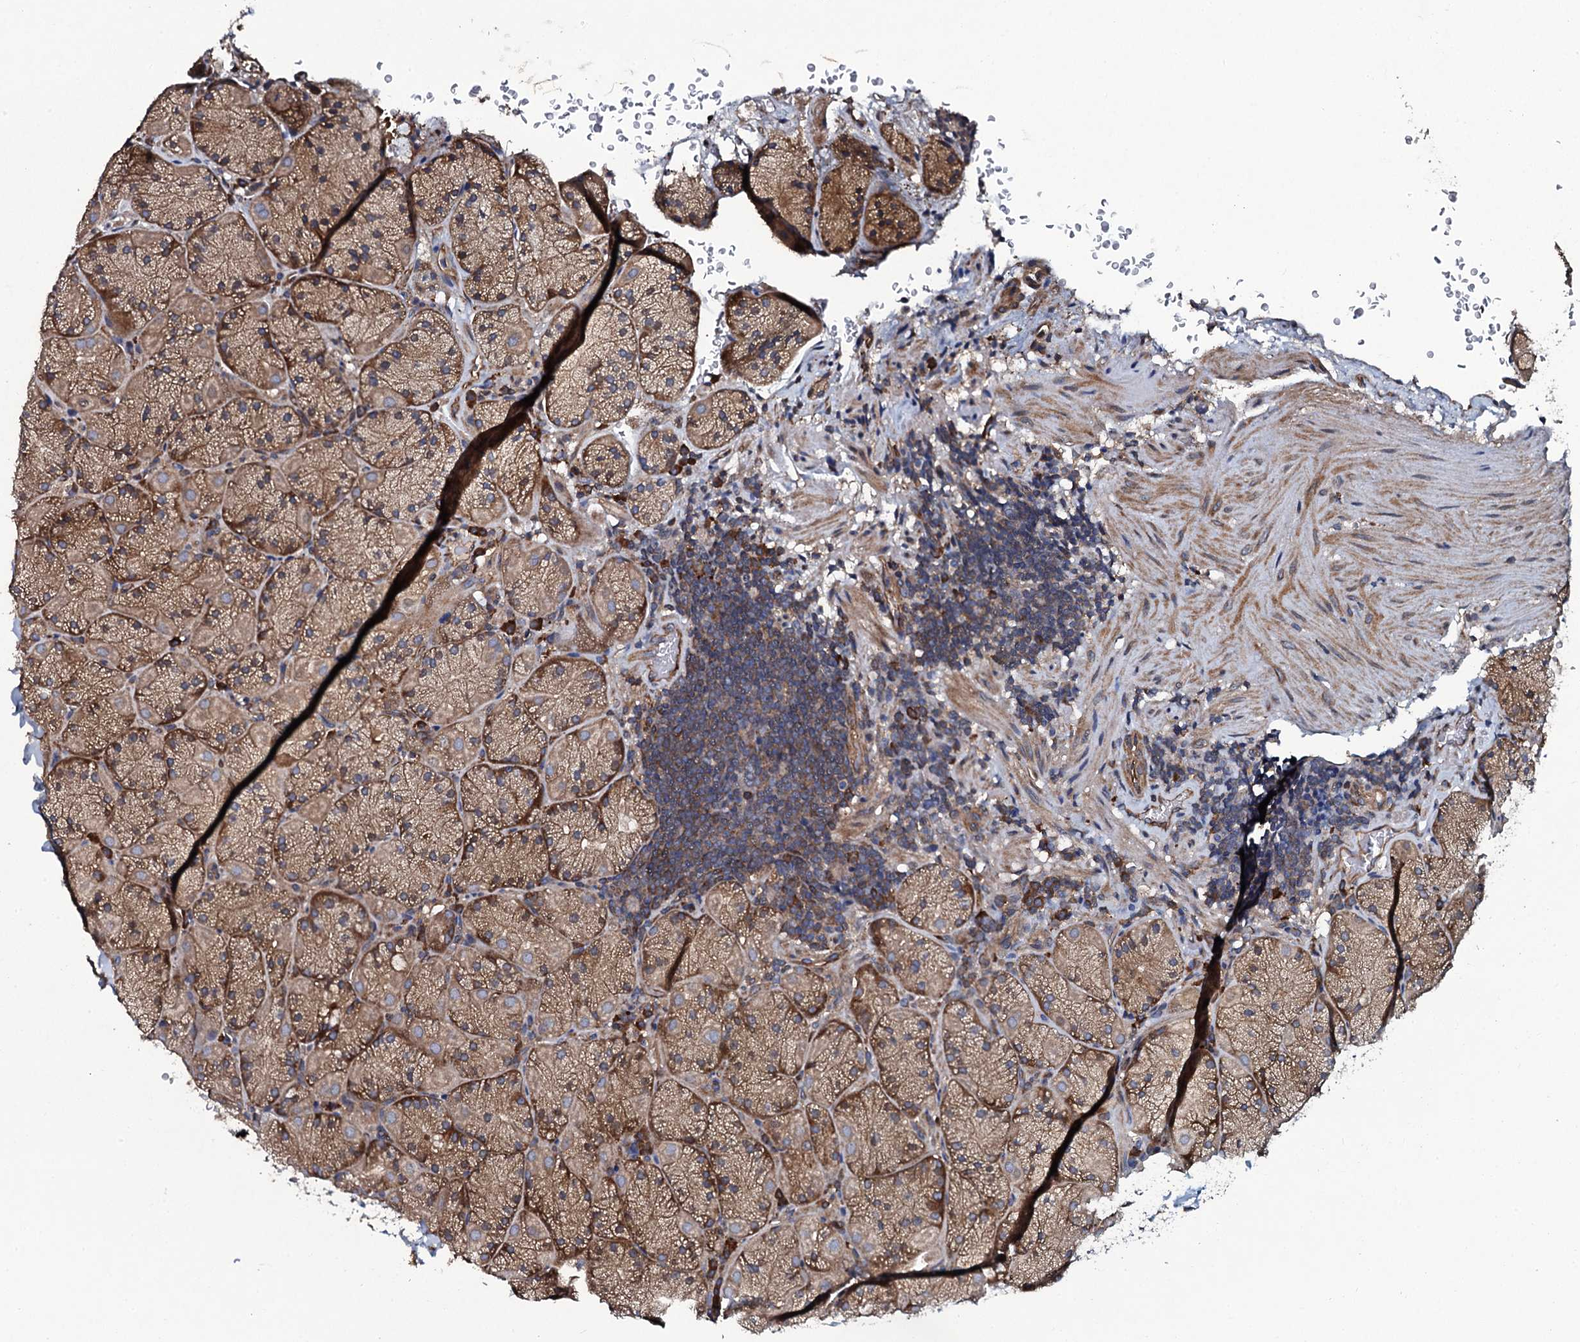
{"staining": {"intensity": "moderate", "quantity": ">75%", "location": "cytoplasmic/membranous"}, "tissue": "stomach", "cell_type": "Glandular cells", "image_type": "normal", "snomed": [{"axis": "morphology", "description": "Normal tissue, NOS"}, {"axis": "topography", "description": "Stomach, upper"}, {"axis": "topography", "description": "Stomach, lower"}], "caption": "Glandular cells display medium levels of moderate cytoplasmic/membranous expression in approximately >75% of cells in normal stomach. (Stains: DAB in brown, nuclei in blue, Microscopy: brightfield microscopy at high magnification).", "gene": "USPL1", "patient": {"sex": "male", "age": 80}}